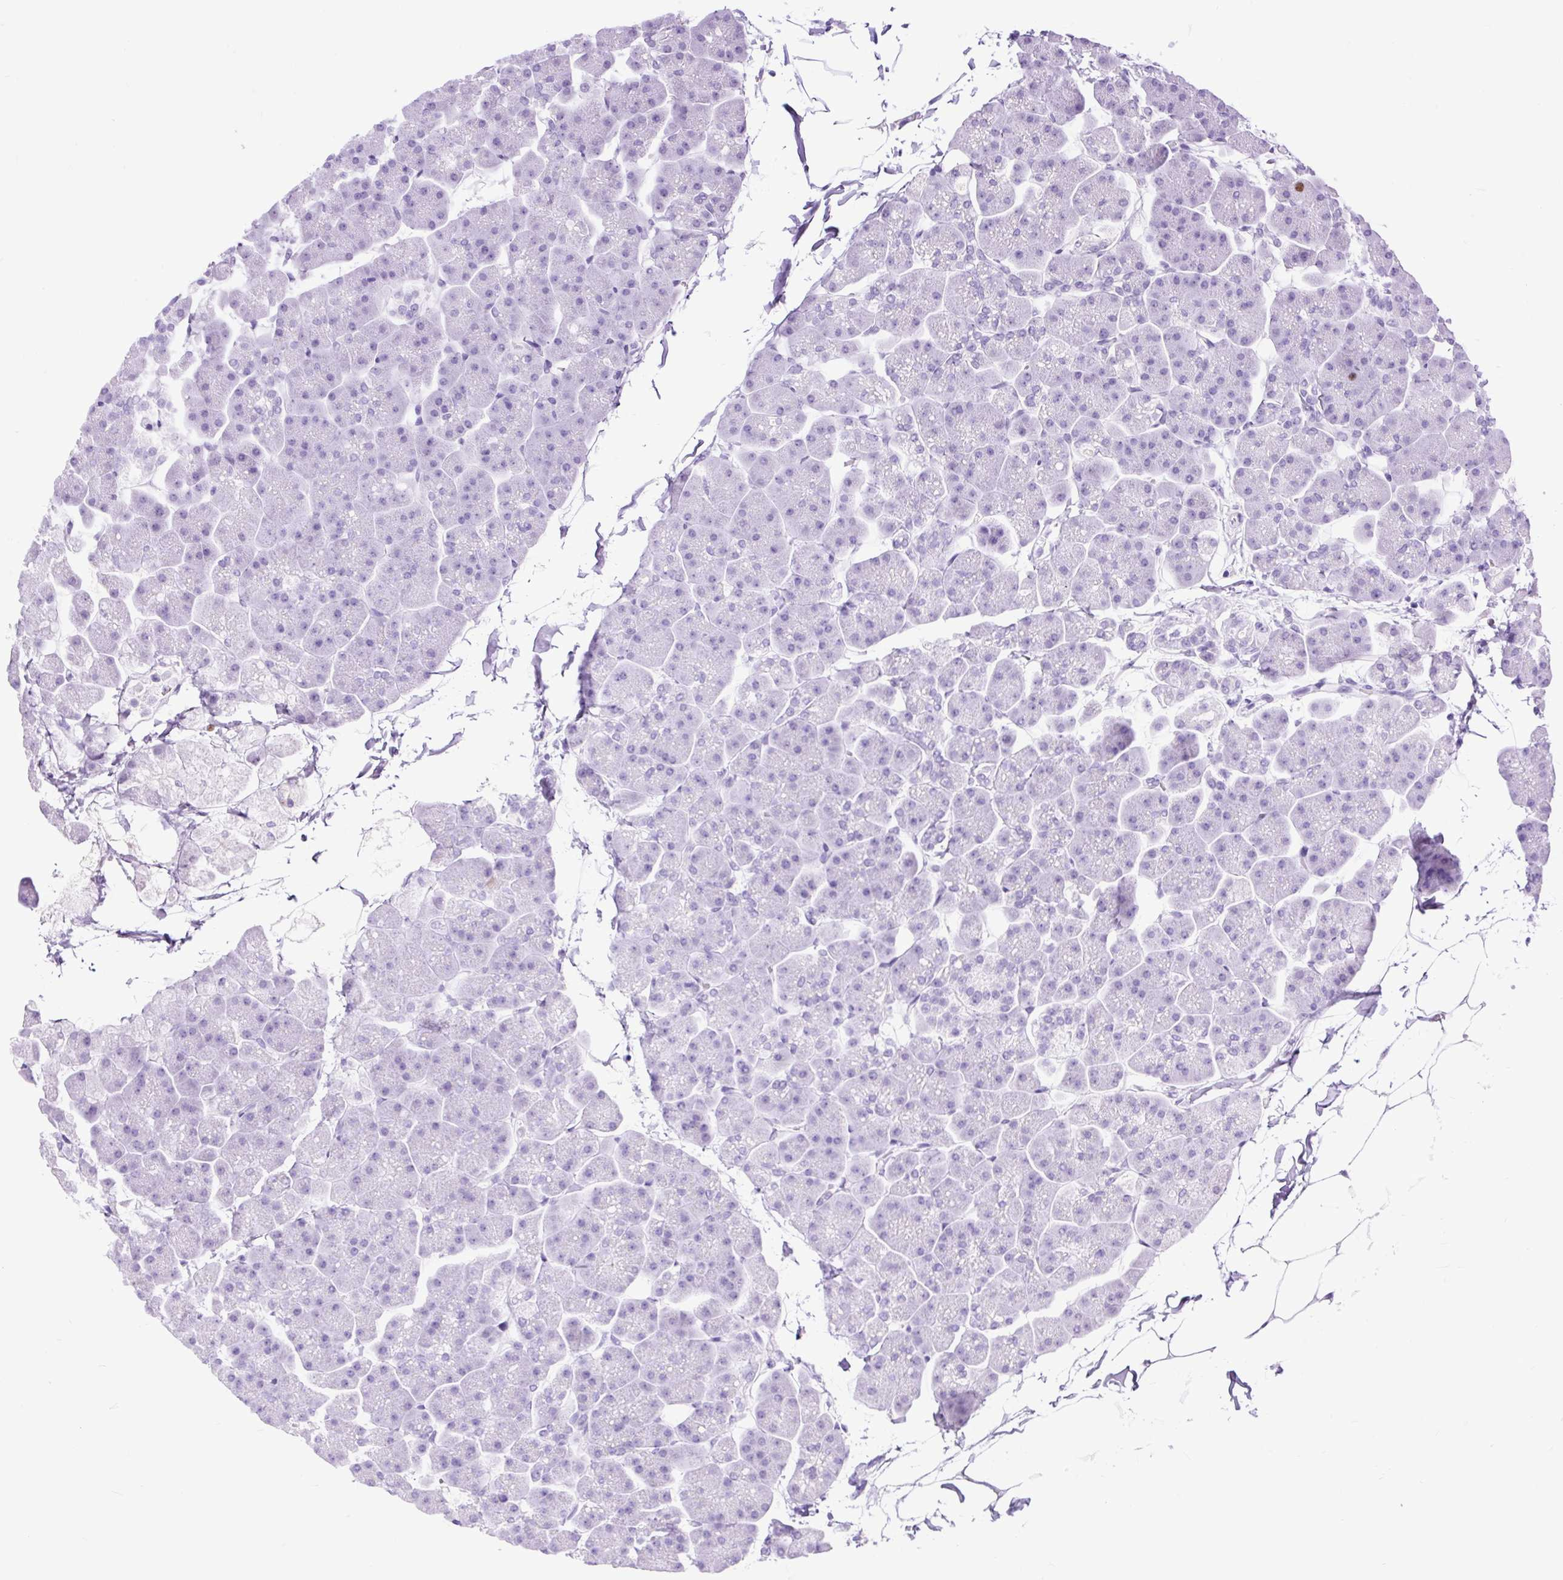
{"staining": {"intensity": "negative", "quantity": "none", "location": "none"}, "tissue": "pancreas", "cell_type": "Exocrine glandular cells", "image_type": "normal", "snomed": [{"axis": "morphology", "description": "Normal tissue, NOS"}, {"axis": "topography", "description": "Pancreas"}], "caption": "High power microscopy histopathology image of an immunohistochemistry (IHC) histopathology image of benign pancreas, revealing no significant expression in exocrine glandular cells. The staining was performed using DAB to visualize the protein expression in brown, while the nuclei were stained in blue with hematoxylin (Magnification: 20x).", "gene": "RACGAP1", "patient": {"sex": "male", "age": 35}}